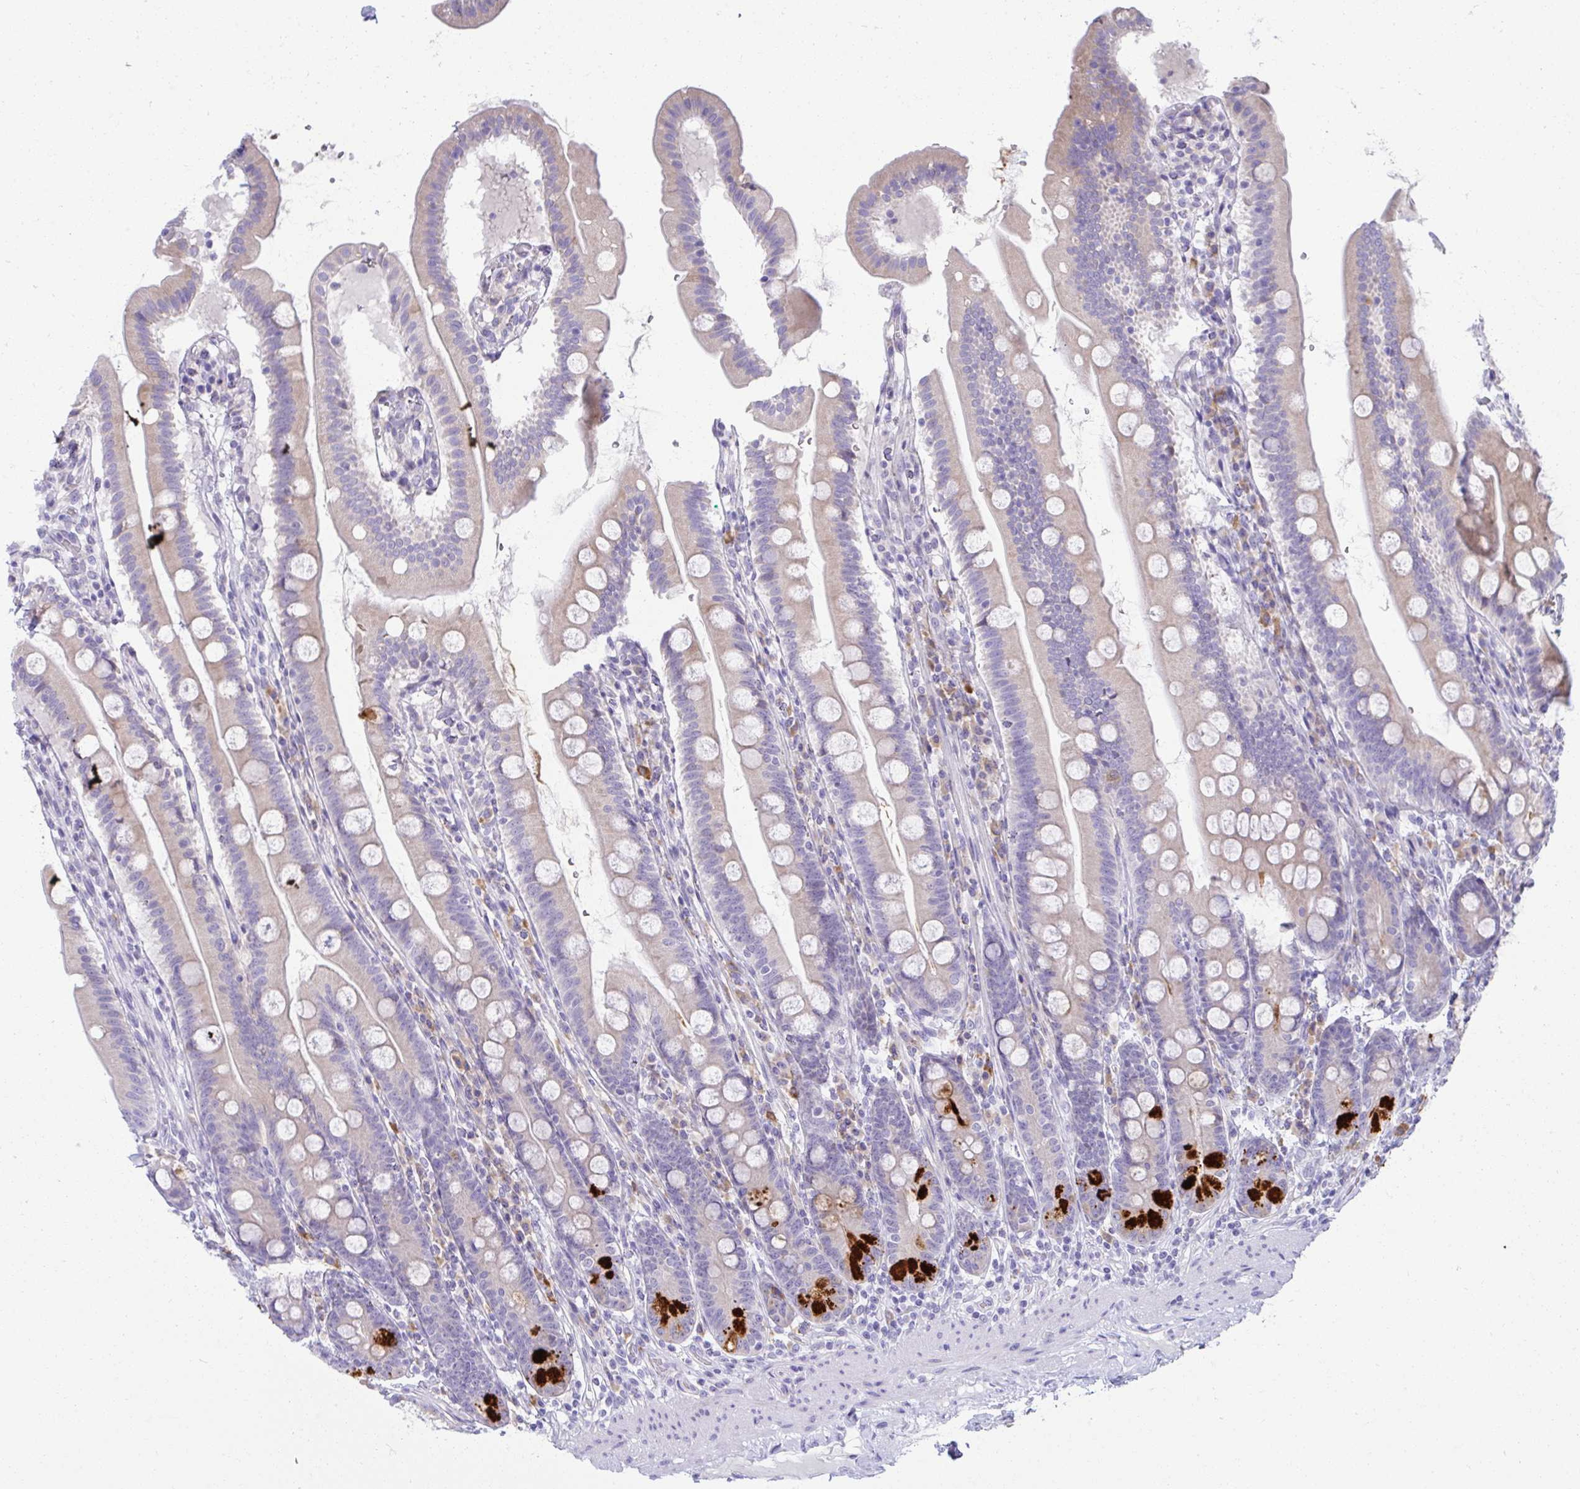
{"staining": {"intensity": "strong", "quantity": "<25%", "location": "cytoplasmic/membranous"}, "tissue": "duodenum", "cell_type": "Glandular cells", "image_type": "normal", "snomed": [{"axis": "morphology", "description": "Normal tissue, NOS"}, {"axis": "topography", "description": "Duodenum"}], "caption": "Glandular cells show medium levels of strong cytoplasmic/membranous expression in approximately <25% of cells in benign human duodenum. The staining was performed using DAB to visualize the protein expression in brown, while the nuclei were stained in blue with hematoxylin (Magnification: 20x).", "gene": "FASLG", "patient": {"sex": "female", "age": 67}}